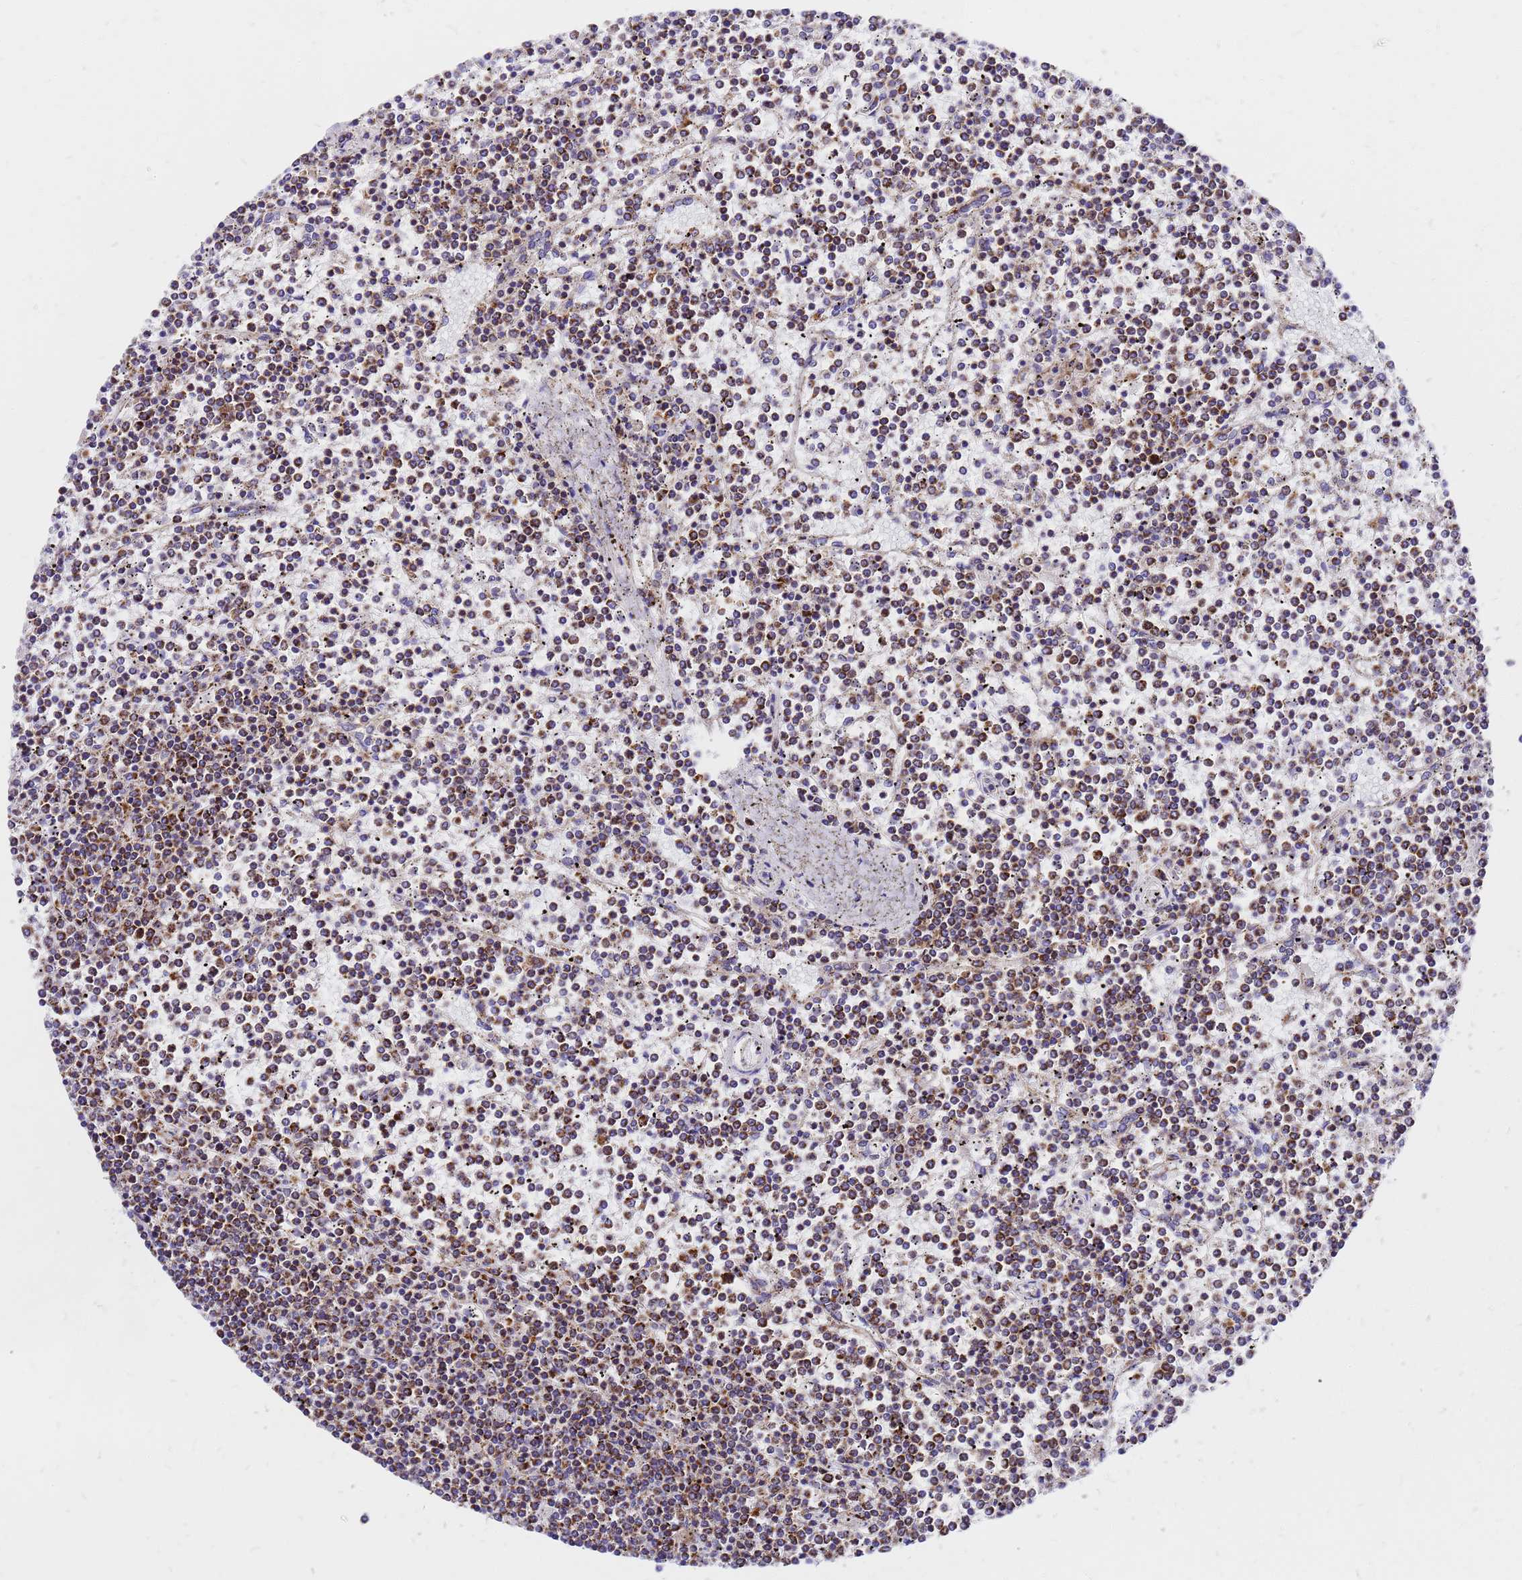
{"staining": {"intensity": "moderate", "quantity": "25%-75%", "location": "cytoplasmic/membranous"}, "tissue": "lymphoma", "cell_type": "Tumor cells", "image_type": "cancer", "snomed": [{"axis": "morphology", "description": "Malignant lymphoma, non-Hodgkin's type, Low grade"}, {"axis": "topography", "description": "Spleen"}], "caption": "Immunohistochemical staining of human lymphoma displays medium levels of moderate cytoplasmic/membranous staining in about 25%-75% of tumor cells.", "gene": "MRPS26", "patient": {"sex": "female", "age": 19}}